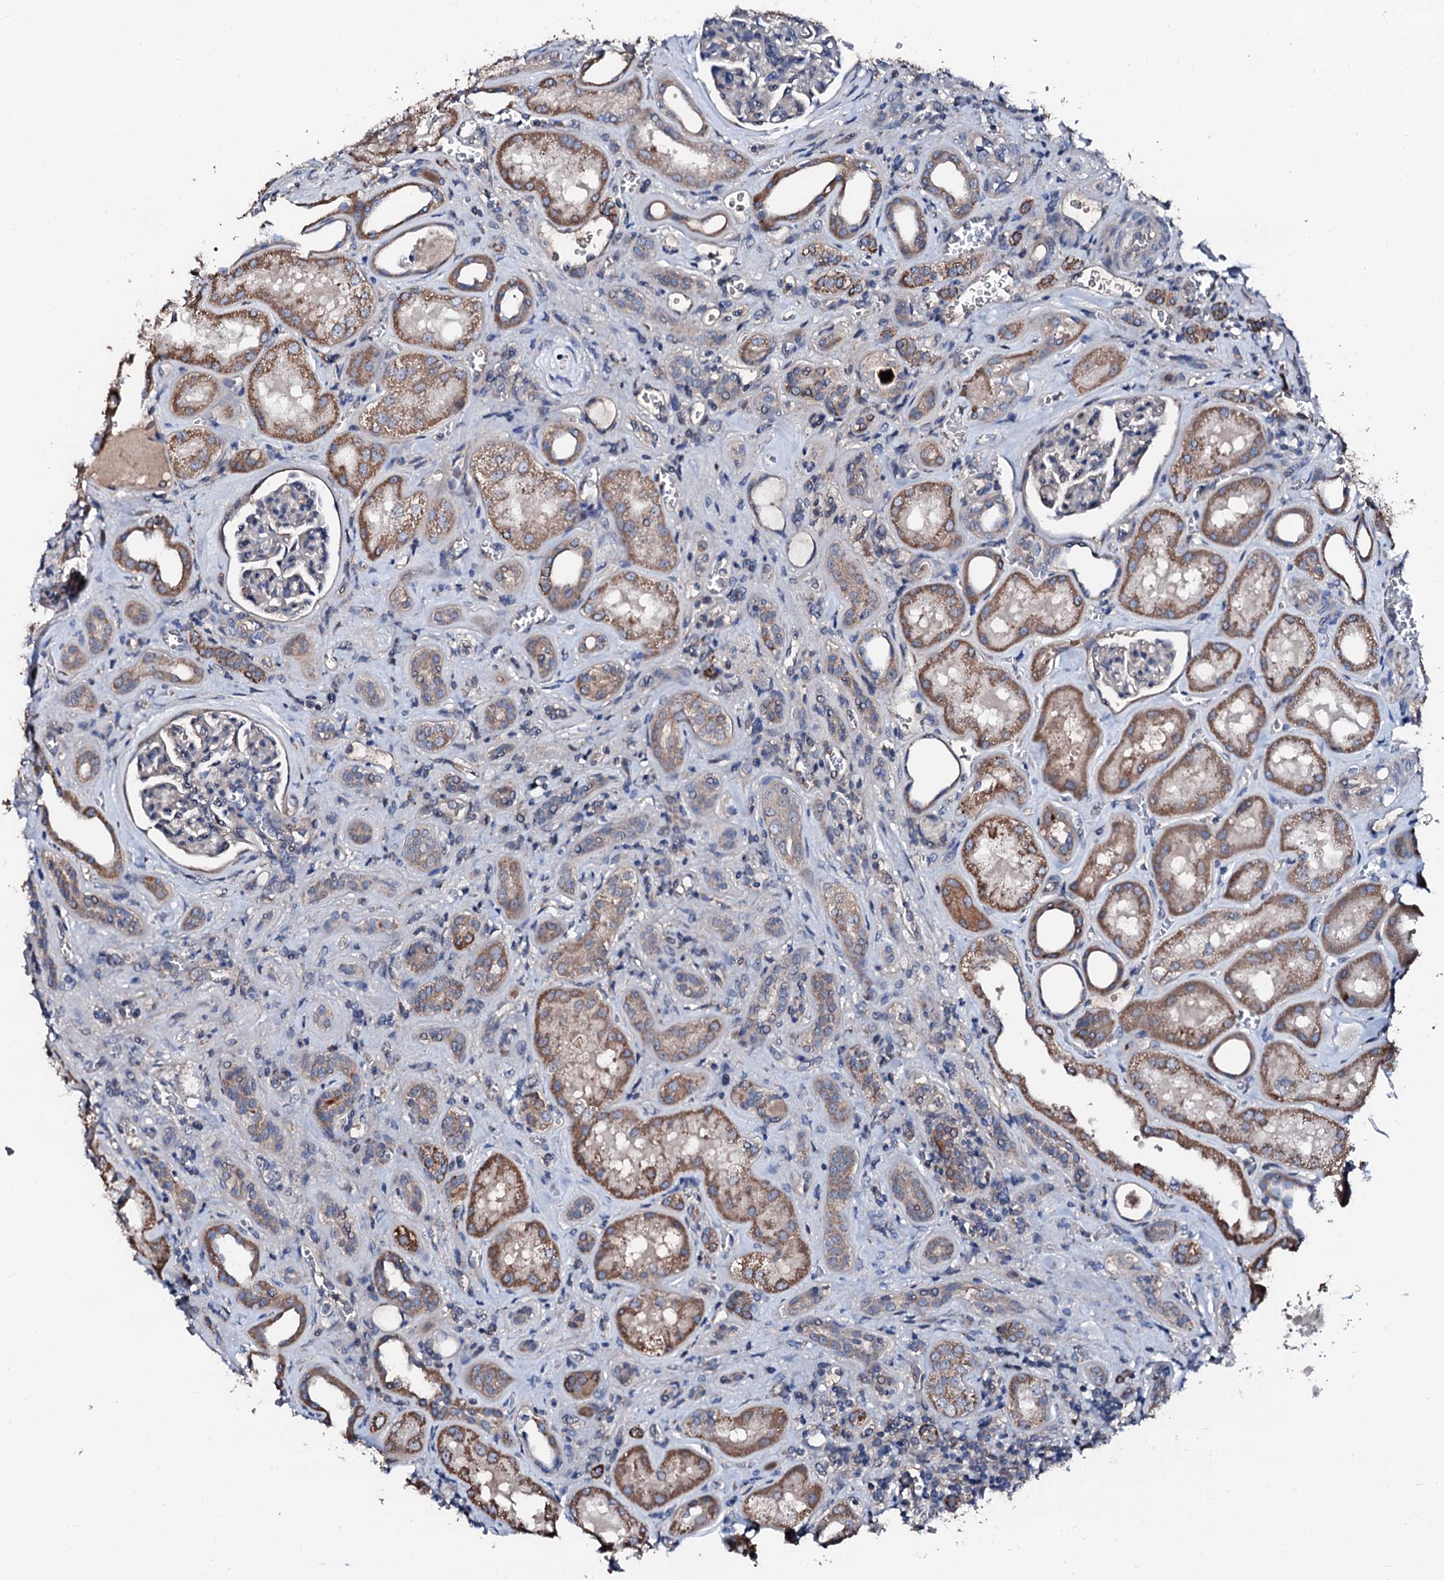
{"staining": {"intensity": "negative", "quantity": "none", "location": "none"}, "tissue": "kidney", "cell_type": "Cells in glomeruli", "image_type": "normal", "snomed": [{"axis": "morphology", "description": "Normal tissue, NOS"}, {"axis": "morphology", "description": "Adenocarcinoma, NOS"}, {"axis": "topography", "description": "Kidney"}], "caption": "This is a photomicrograph of immunohistochemistry staining of benign kidney, which shows no staining in cells in glomeruli.", "gene": "TRAFD1", "patient": {"sex": "female", "age": 68}}